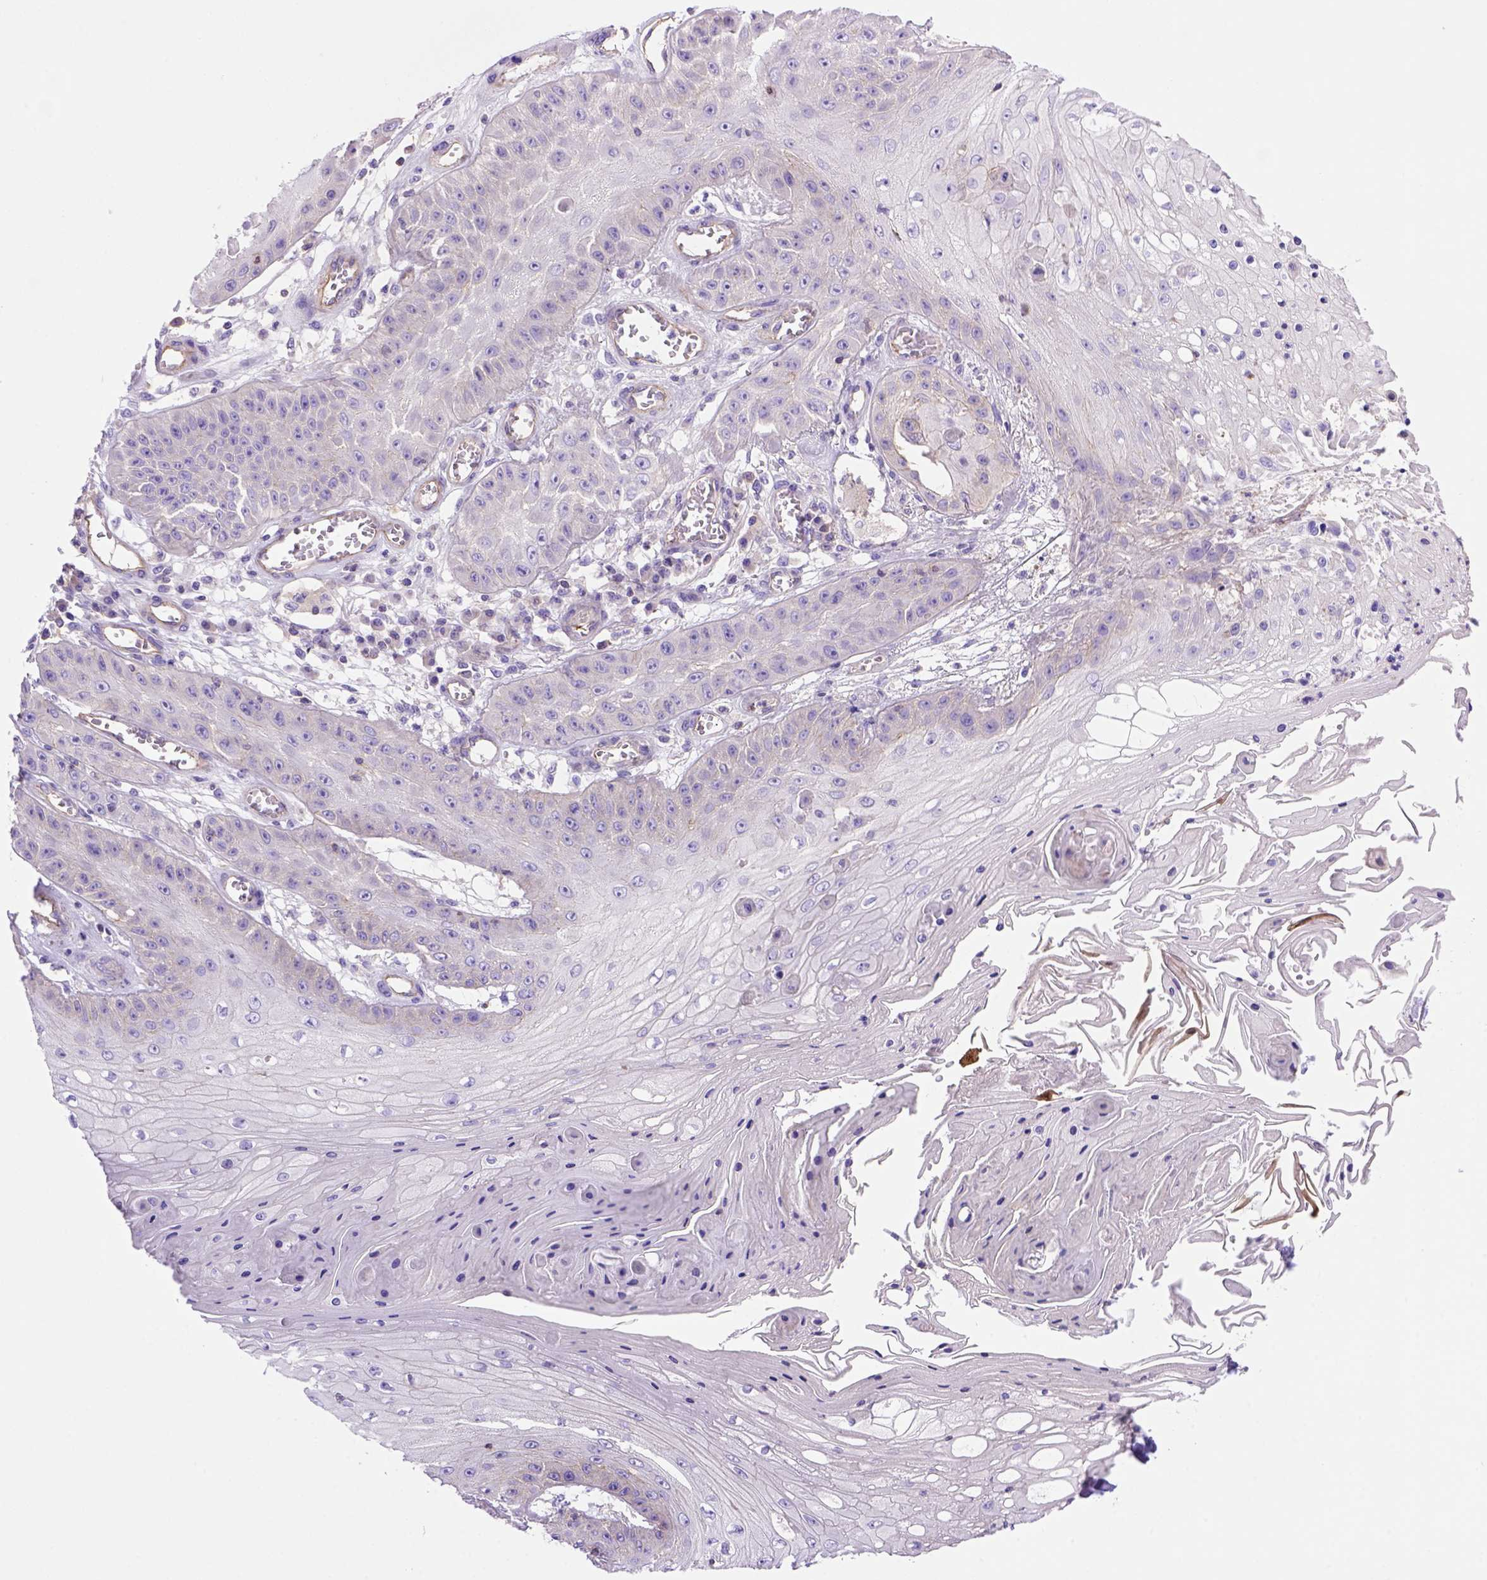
{"staining": {"intensity": "negative", "quantity": "none", "location": "none"}, "tissue": "skin cancer", "cell_type": "Tumor cells", "image_type": "cancer", "snomed": [{"axis": "morphology", "description": "Squamous cell carcinoma, NOS"}, {"axis": "topography", "description": "Skin"}], "caption": "Immunohistochemical staining of human skin cancer demonstrates no significant positivity in tumor cells.", "gene": "PEX12", "patient": {"sex": "male", "age": 70}}